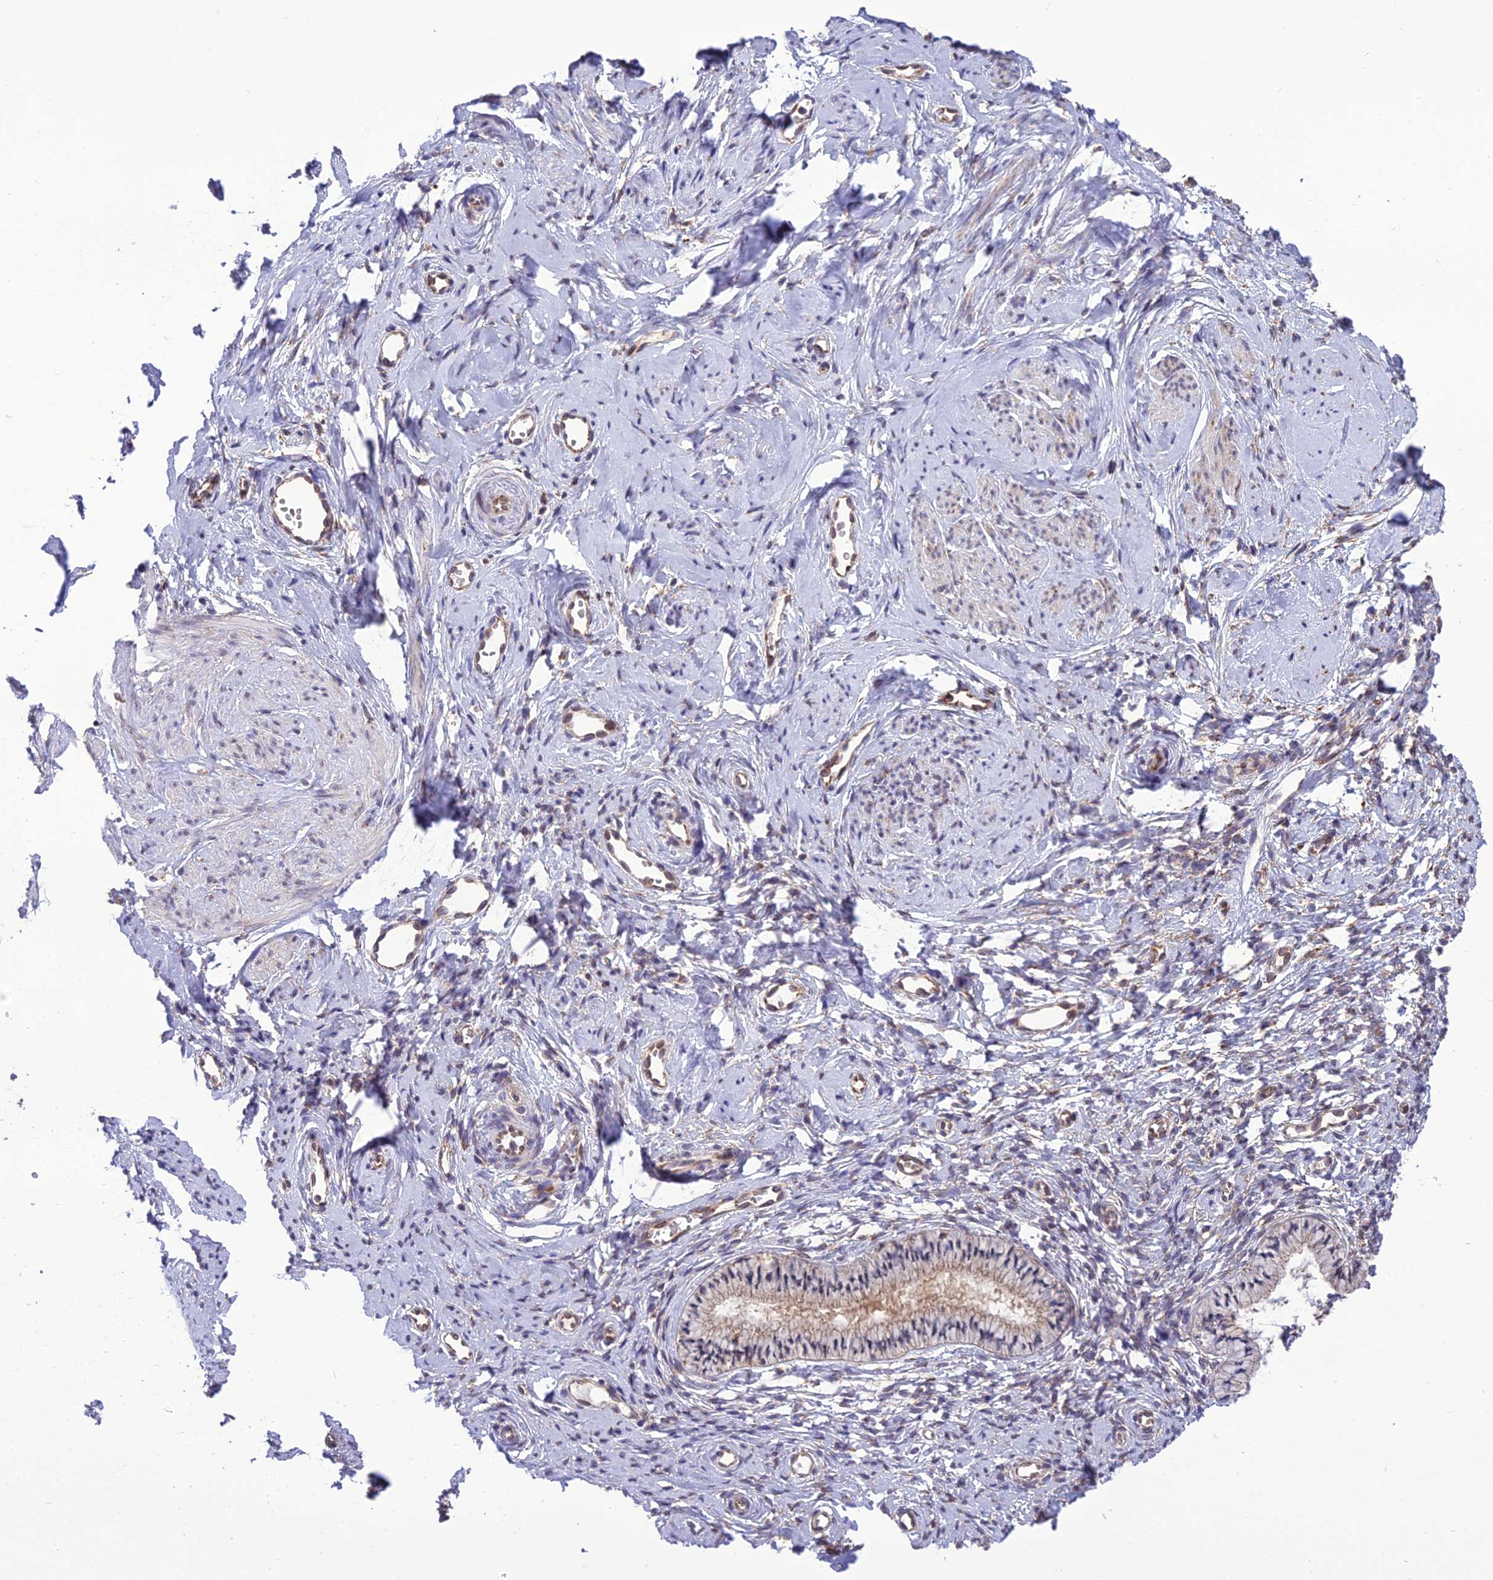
{"staining": {"intensity": "weak", "quantity": "<25%", "location": "cytoplasmic/membranous"}, "tissue": "cervix", "cell_type": "Glandular cells", "image_type": "normal", "snomed": [{"axis": "morphology", "description": "Normal tissue, NOS"}, {"axis": "topography", "description": "Cervix"}], "caption": "High power microscopy photomicrograph of an IHC histopathology image of benign cervix, revealing no significant staining in glandular cells.", "gene": "DHCR7", "patient": {"sex": "female", "age": 57}}